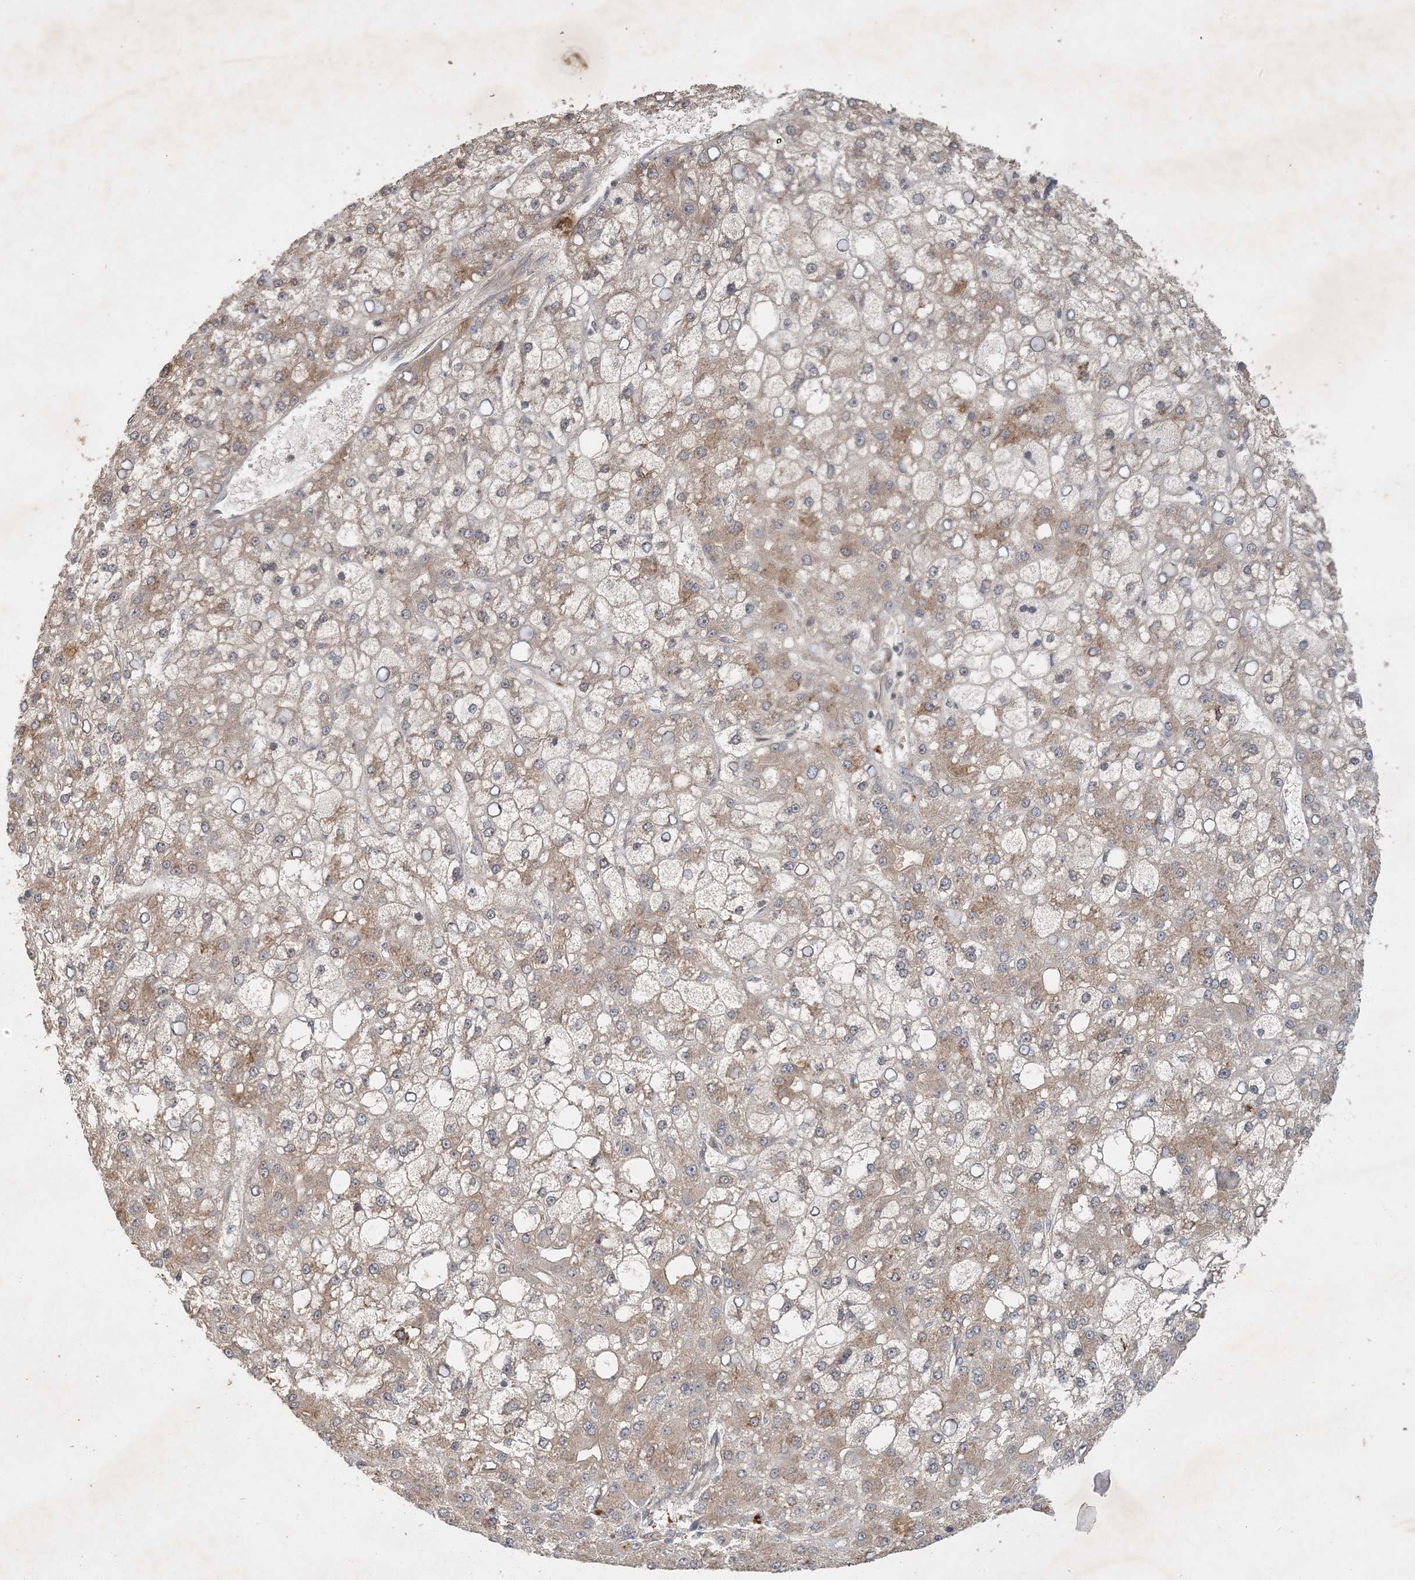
{"staining": {"intensity": "weak", "quantity": "25%-75%", "location": "cytoplasmic/membranous"}, "tissue": "liver cancer", "cell_type": "Tumor cells", "image_type": "cancer", "snomed": [{"axis": "morphology", "description": "Carcinoma, Hepatocellular, NOS"}, {"axis": "topography", "description": "Liver"}], "caption": "Protein staining of liver hepatocellular carcinoma tissue shows weak cytoplasmic/membranous expression in approximately 25%-75% of tumor cells.", "gene": "ZCCHC4", "patient": {"sex": "male", "age": 67}}